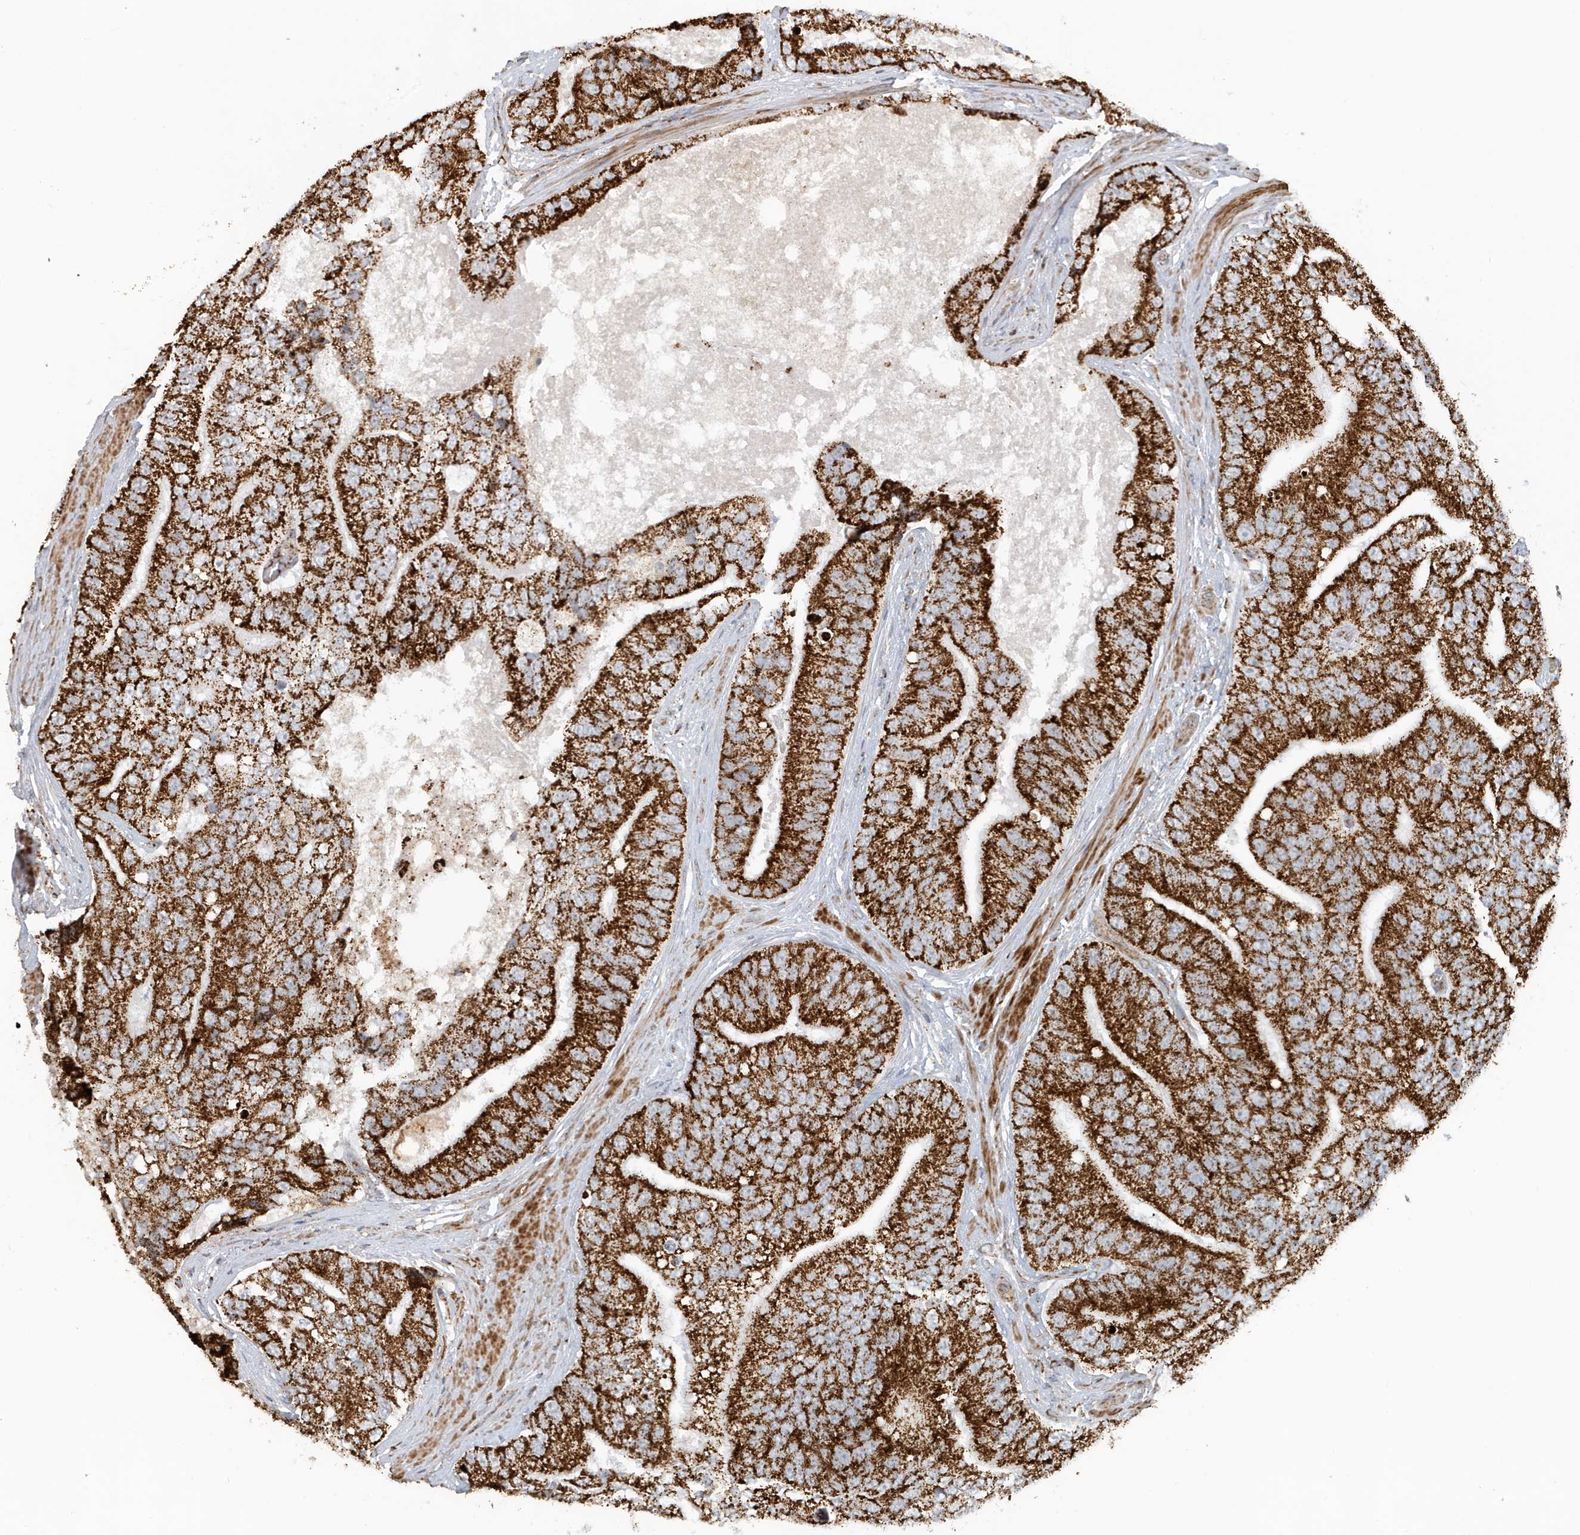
{"staining": {"intensity": "strong", "quantity": ">75%", "location": "cytoplasmic/membranous"}, "tissue": "prostate cancer", "cell_type": "Tumor cells", "image_type": "cancer", "snomed": [{"axis": "morphology", "description": "Adenocarcinoma, High grade"}, {"axis": "topography", "description": "Prostate"}], "caption": "IHC (DAB (3,3'-diaminobenzidine)) staining of prostate adenocarcinoma (high-grade) exhibits strong cytoplasmic/membranous protein expression in about >75% of tumor cells.", "gene": "MAN1A1", "patient": {"sex": "male", "age": 70}}